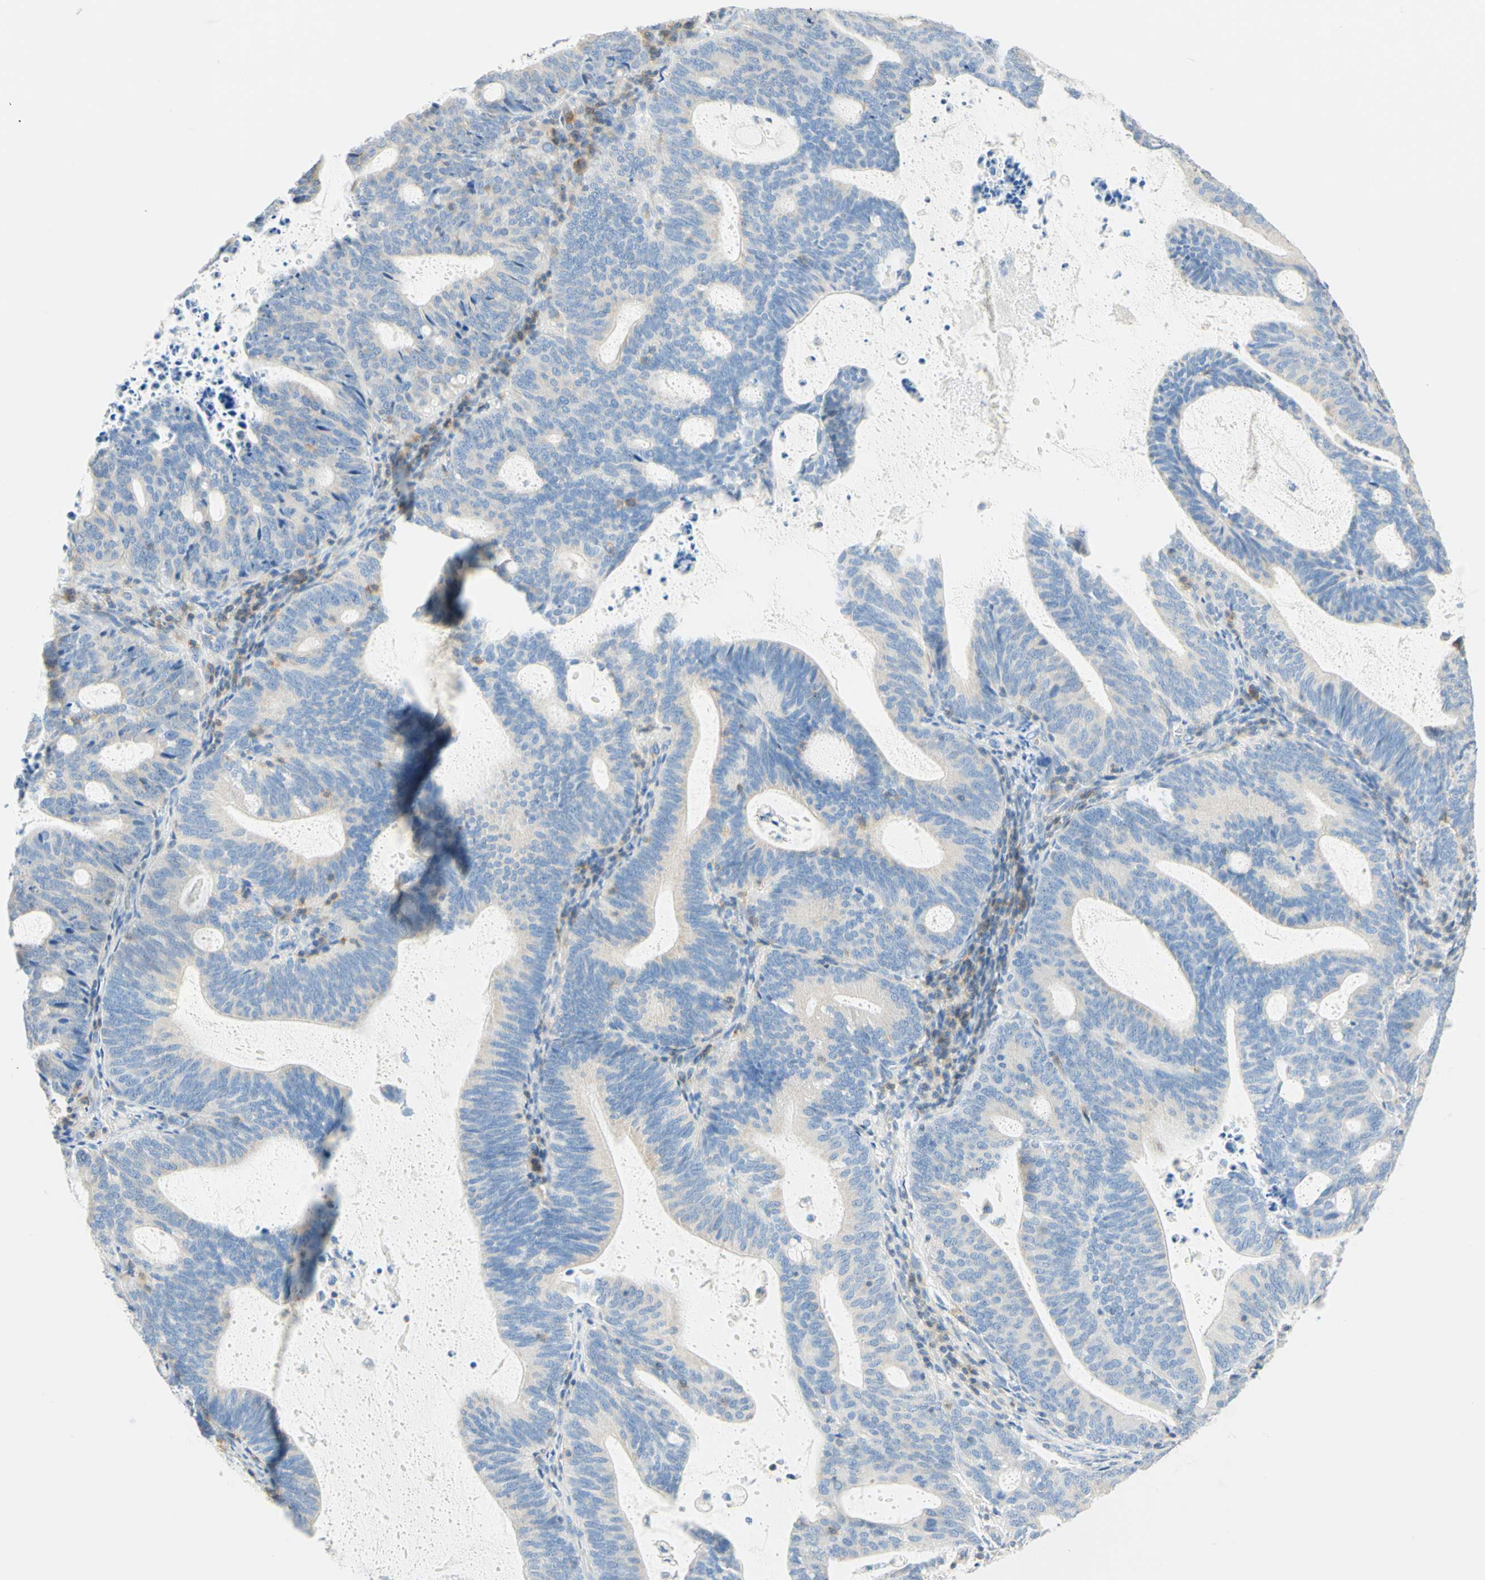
{"staining": {"intensity": "negative", "quantity": "none", "location": "none"}, "tissue": "endometrial cancer", "cell_type": "Tumor cells", "image_type": "cancer", "snomed": [{"axis": "morphology", "description": "Adenocarcinoma, NOS"}, {"axis": "topography", "description": "Uterus"}], "caption": "Adenocarcinoma (endometrial) was stained to show a protein in brown. There is no significant expression in tumor cells. (DAB immunohistochemistry (IHC) visualized using brightfield microscopy, high magnification).", "gene": "LAT", "patient": {"sex": "female", "age": 83}}